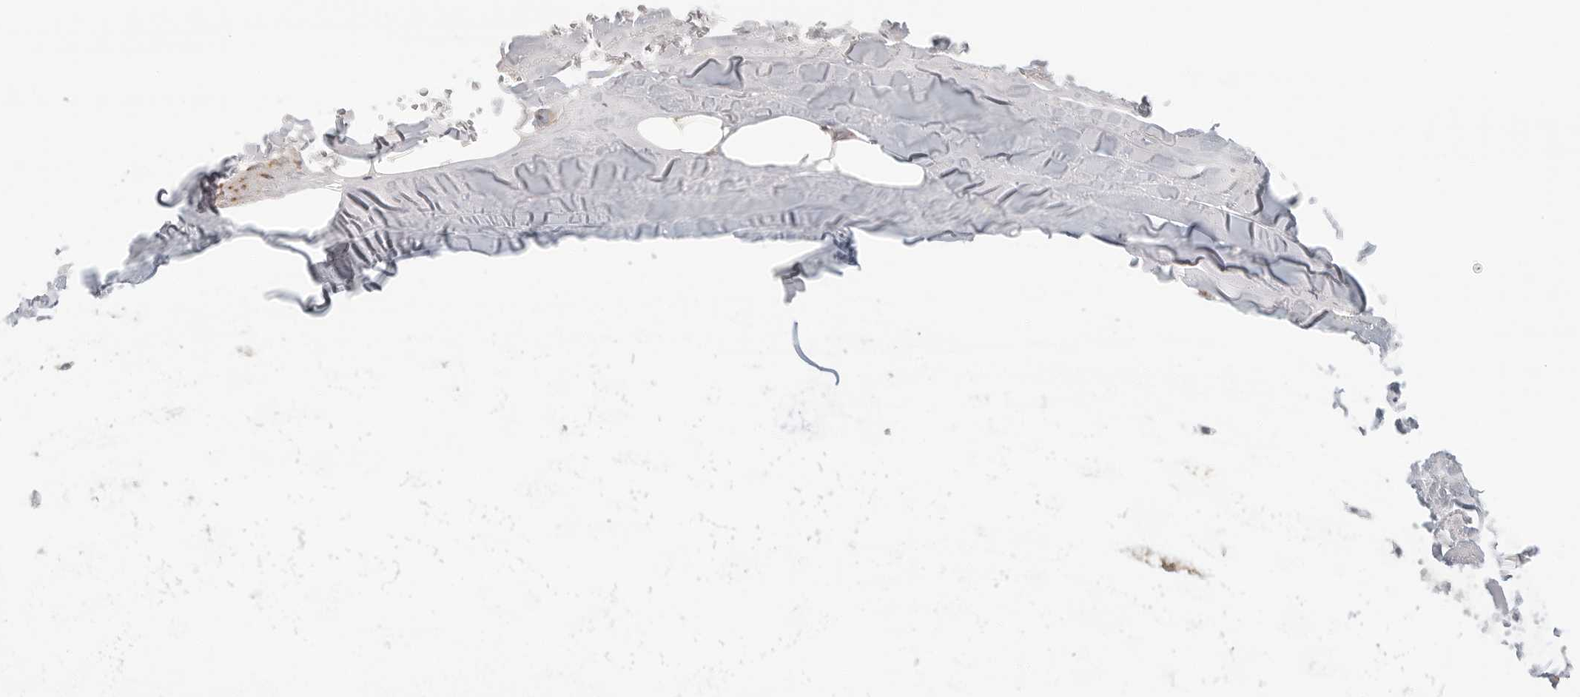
{"staining": {"intensity": "weak", "quantity": "25%-75%", "location": "cytoplasmic/membranous"}, "tissue": "adipose tissue", "cell_type": "Adipocytes", "image_type": "normal", "snomed": [{"axis": "morphology", "description": "Normal tissue, NOS"}, {"axis": "topography", "description": "Cartilage tissue"}], "caption": "Immunohistochemistry (IHC) image of normal adipose tissue: human adipose tissue stained using immunohistochemistry (IHC) displays low levels of weak protein expression localized specifically in the cytoplasmic/membranous of adipocytes, appearing as a cytoplasmic/membranous brown color.", "gene": "C1QTNF1", "patient": {"sex": "female", "age": 63}}